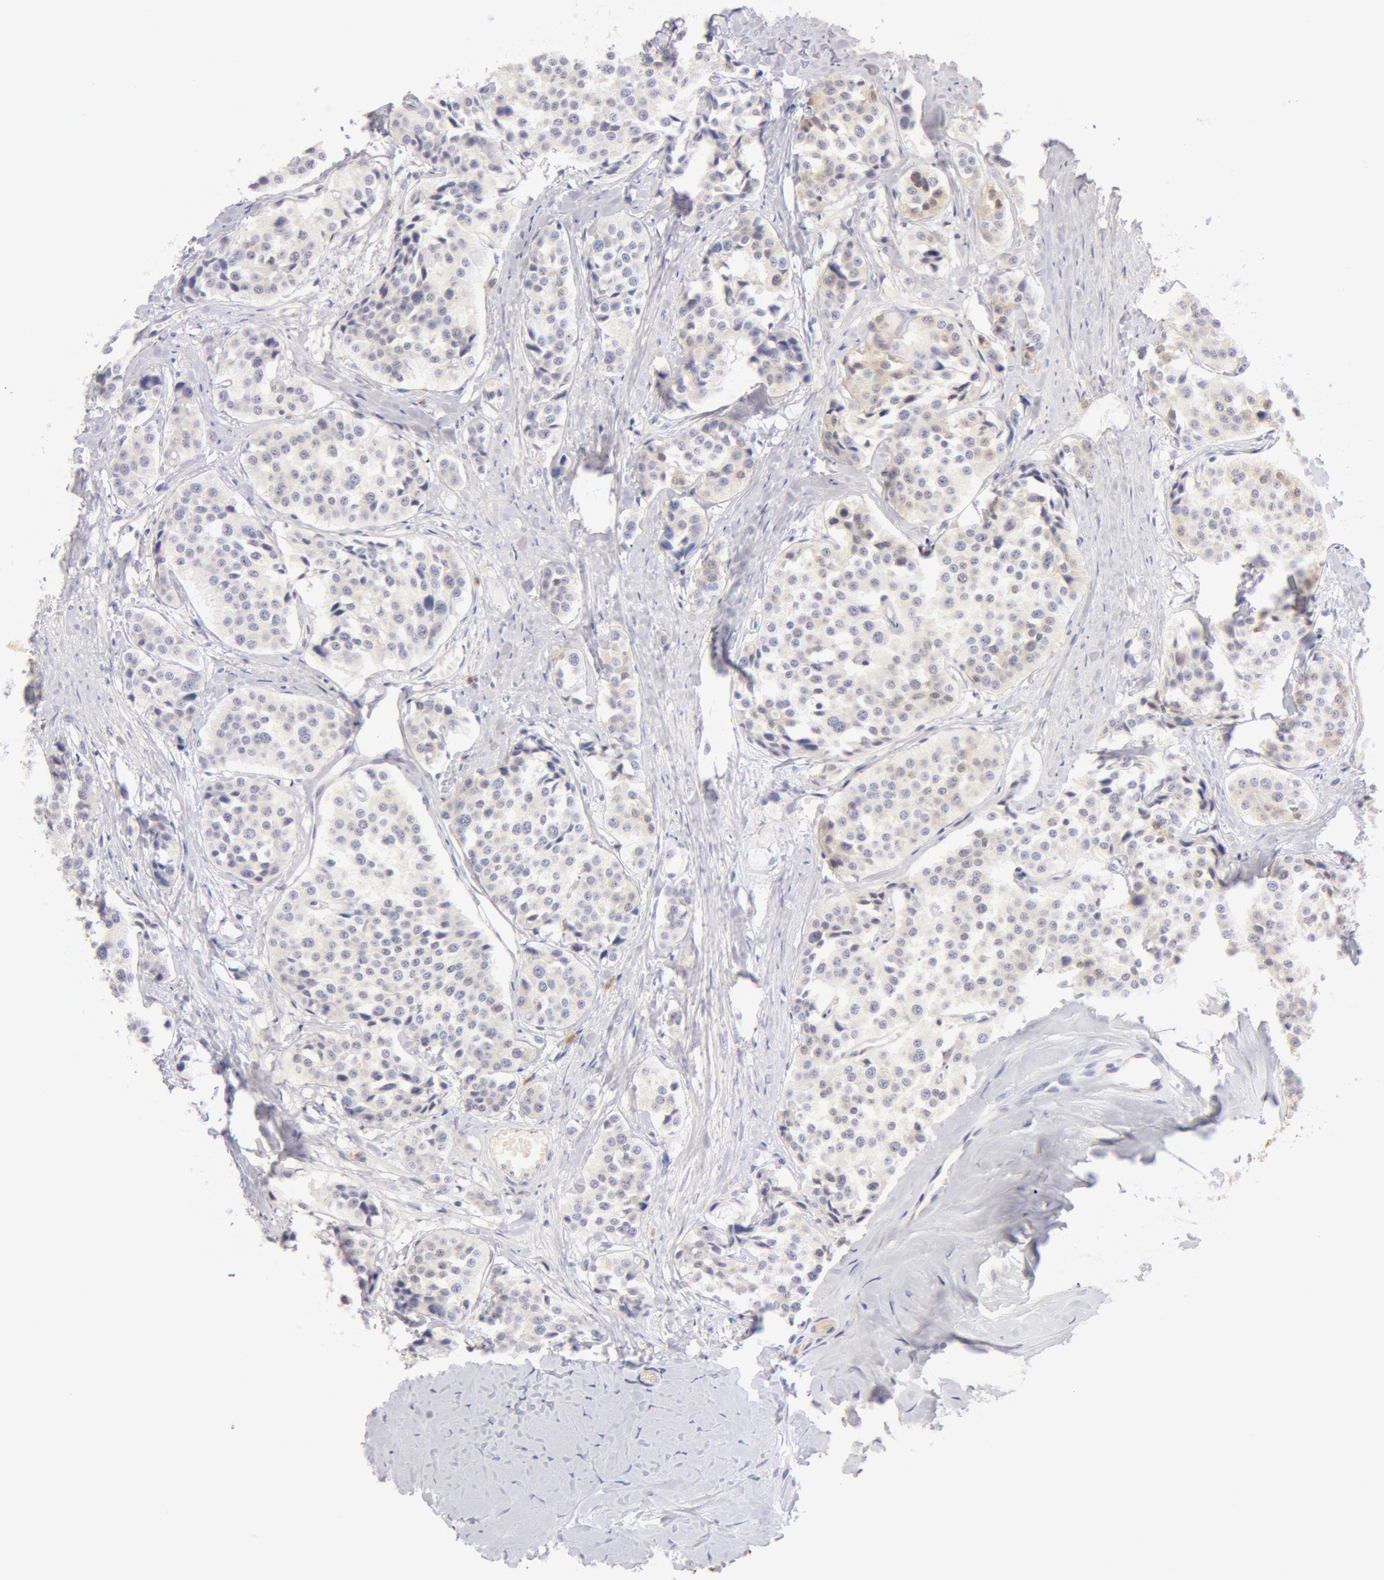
{"staining": {"intensity": "negative", "quantity": "none", "location": "none"}, "tissue": "carcinoid", "cell_type": "Tumor cells", "image_type": "cancer", "snomed": [{"axis": "morphology", "description": "Carcinoid, malignant, NOS"}, {"axis": "topography", "description": "Small intestine"}], "caption": "This is an immunohistochemistry (IHC) image of human carcinoid. There is no expression in tumor cells.", "gene": "AHSG", "patient": {"sex": "male", "age": 60}}